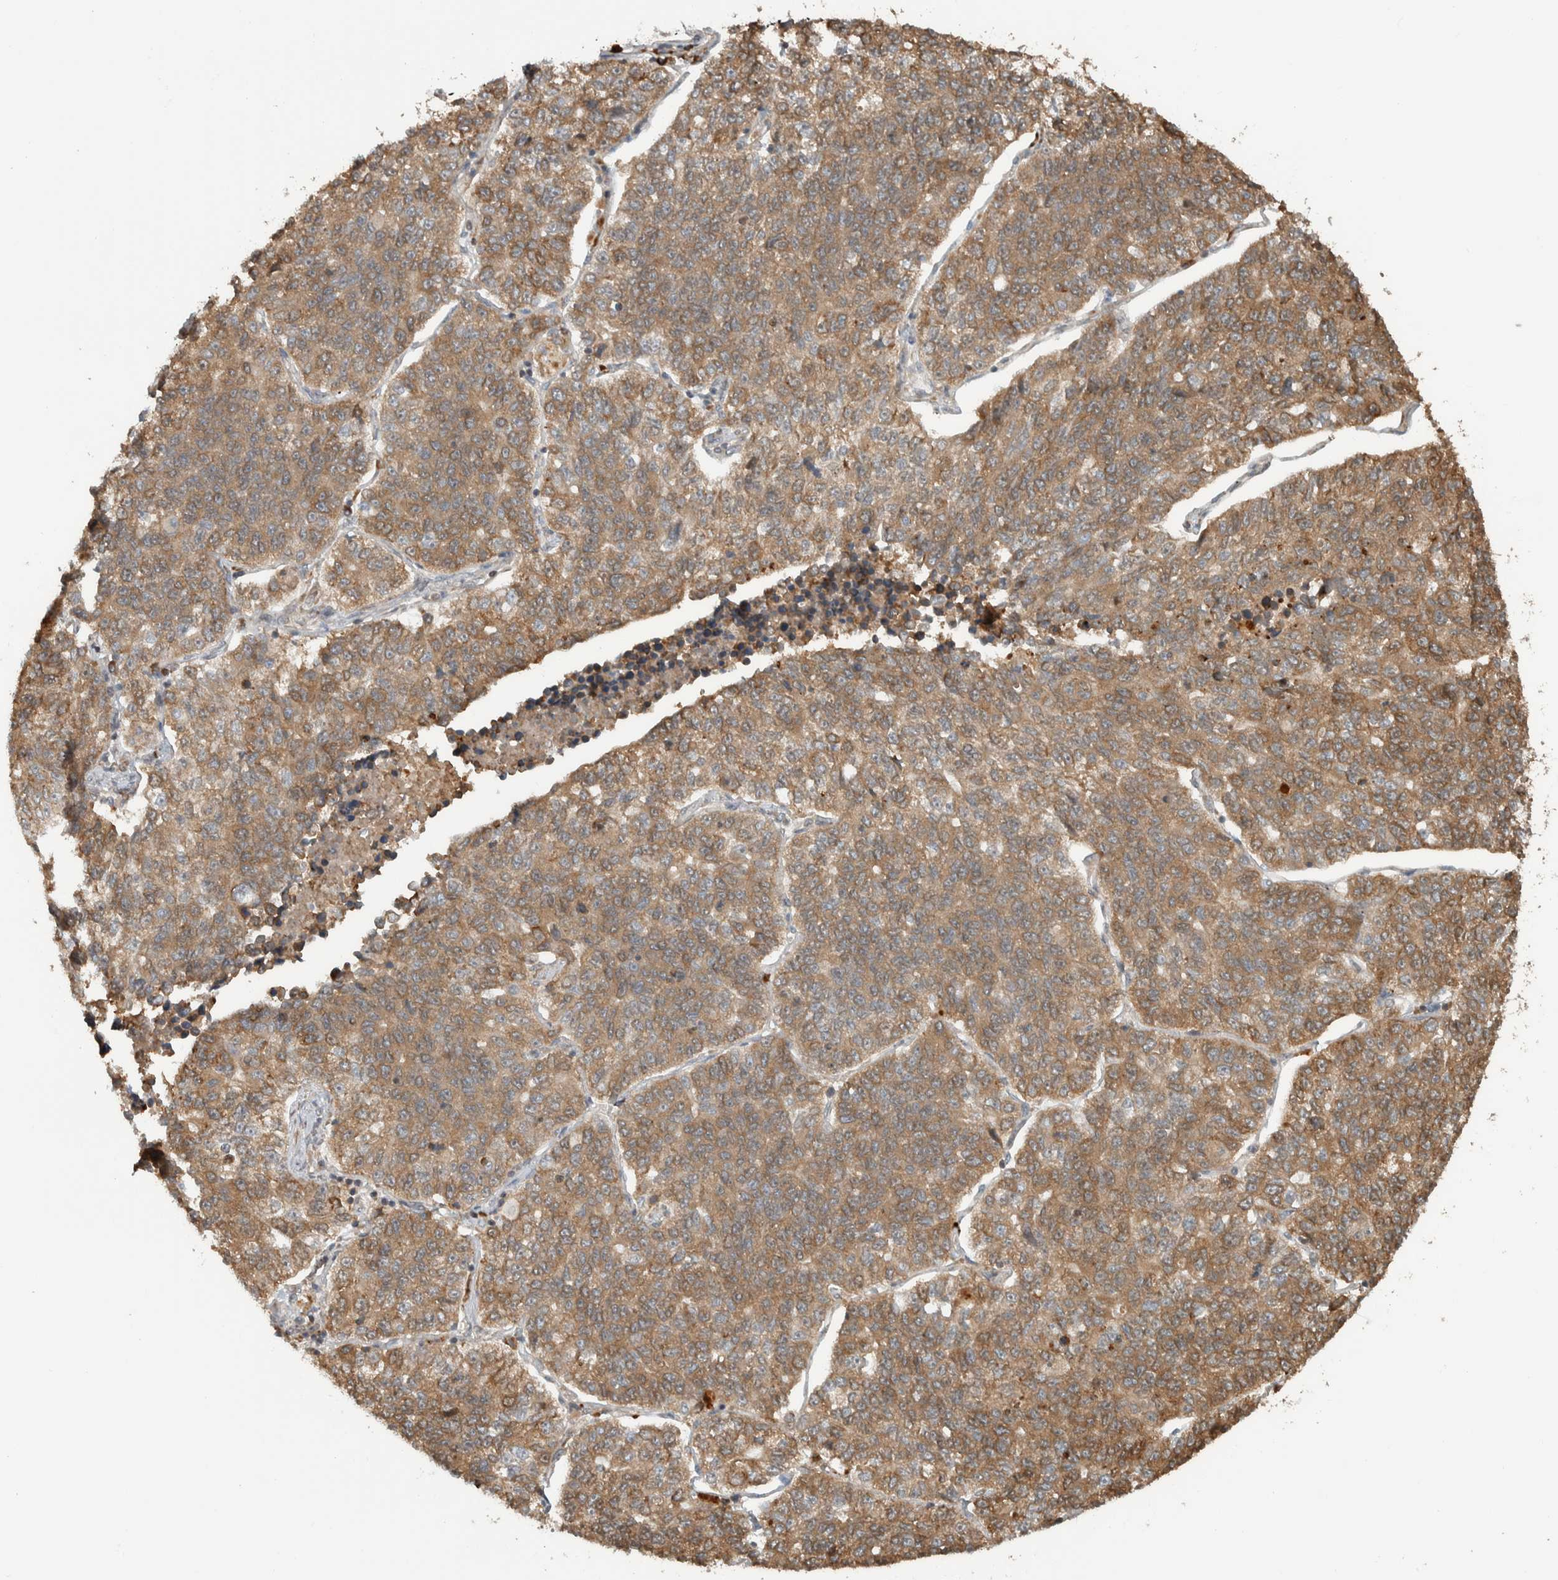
{"staining": {"intensity": "moderate", "quantity": ">75%", "location": "cytoplasmic/membranous"}, "tissue": "lung cancer", "cell_type": "Tumor cells", "image_type": "cancer", "snomed": [{"axis": "morphology", "description": "Adenocarcinoma, NOS"}, {"axis": "topography", "description": "Lung"}], "caption": "The histopathology image exhibits immunohistochemical staining of lung cancer. There is moderate cytoplasmic/membranous staining is appreciated in about >75% of tumor cells.", "gene": "CNTROB", "patient": {"sex": "male", "age": 49}}